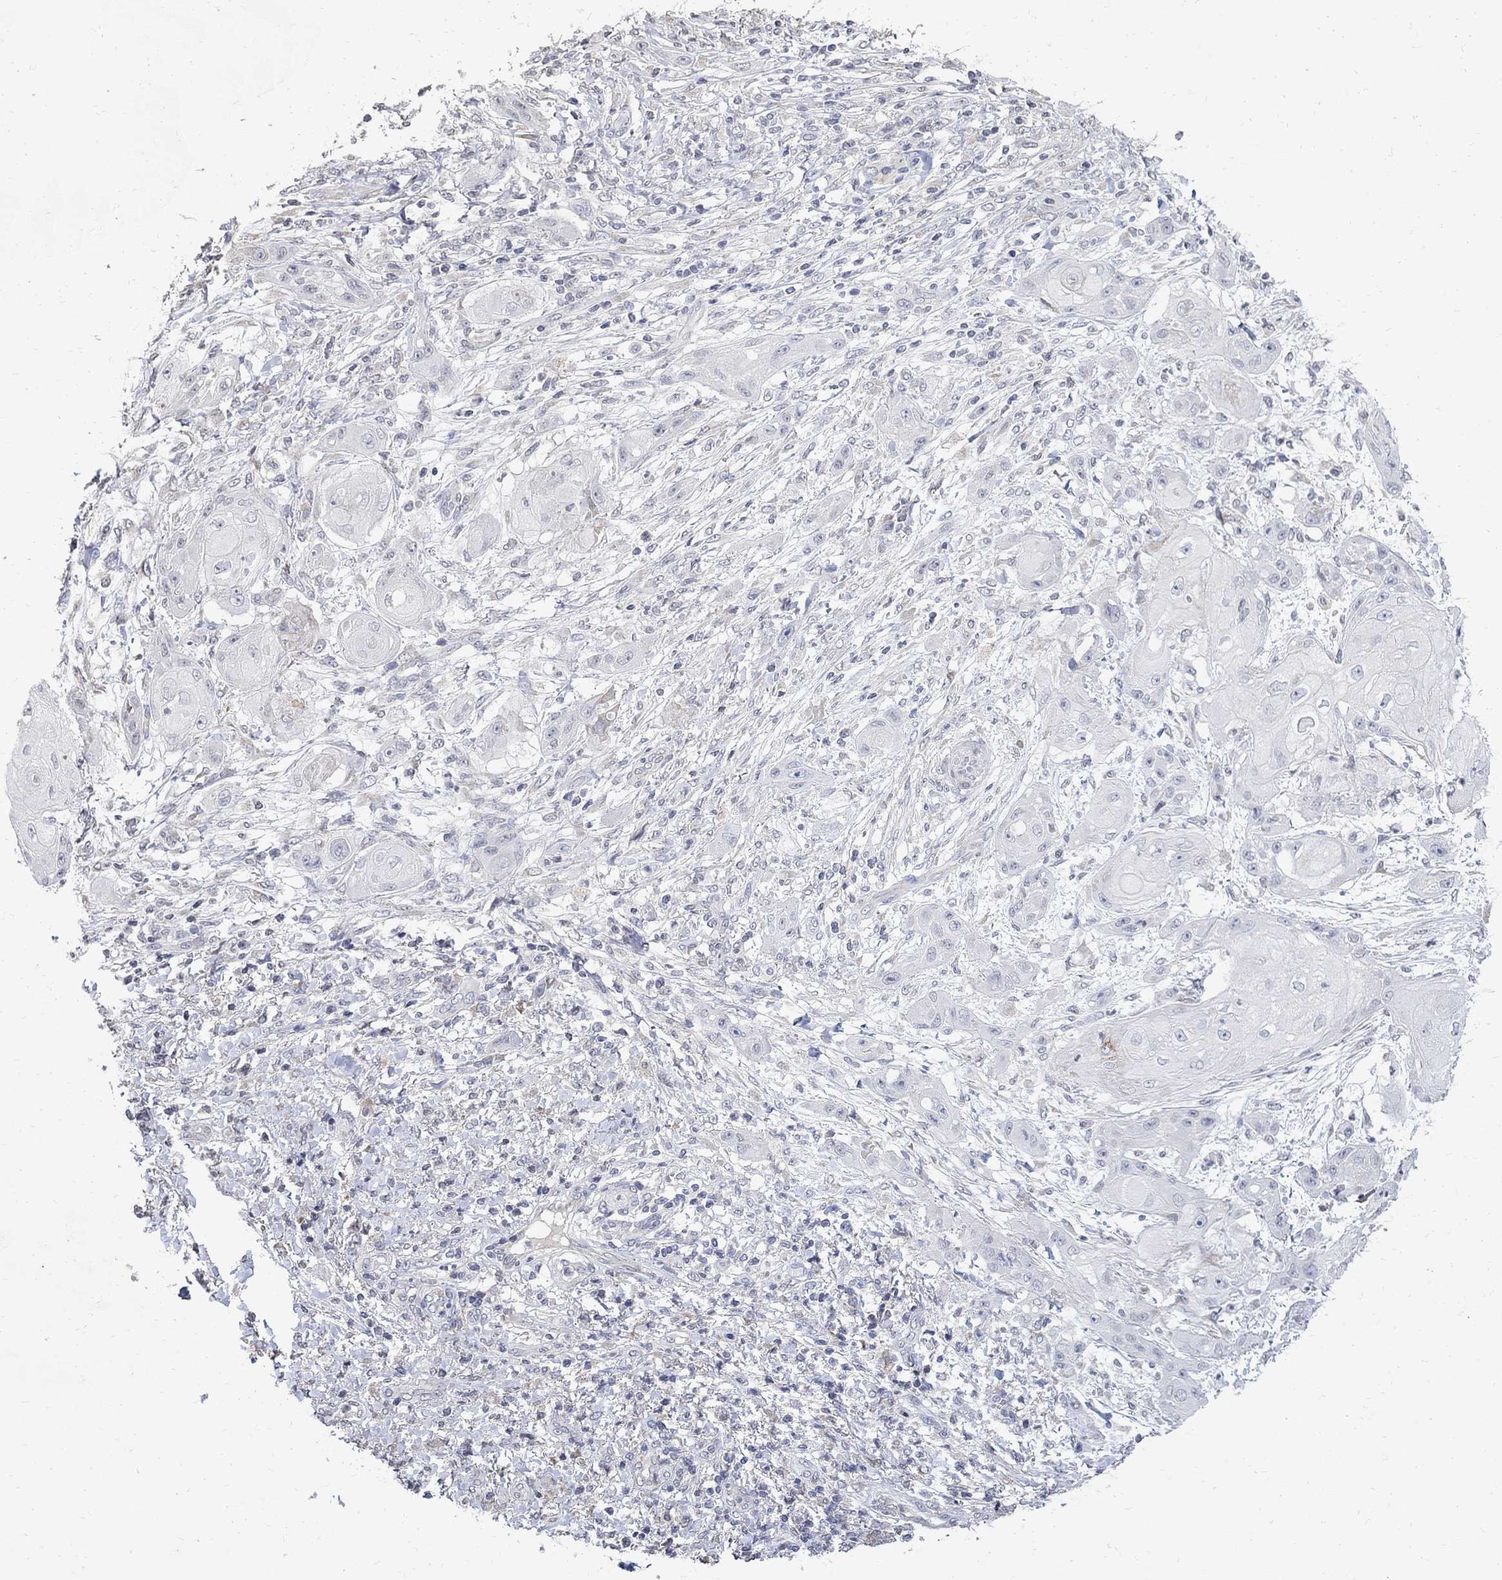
{"staining": {"intensity": "negative", "quantity": "none", "location": "none"}, "tissue": "skin cancer", "cell_type": "Tumor cells", "image_type": "cancer", "snomed": [{"axis": "morphology", "description": "Squamous cell carcinoma, NOS"}, {"axis": "topography", "description": "Skin"}], "caption": "High power microscopy micrograph of an immunohistochemistry (IHC) histopathology image of skin cancer, revealing no significant staining in tumor cells.", "gene": "TMEM169", "patient": {"sex": "male", "age": 62}}